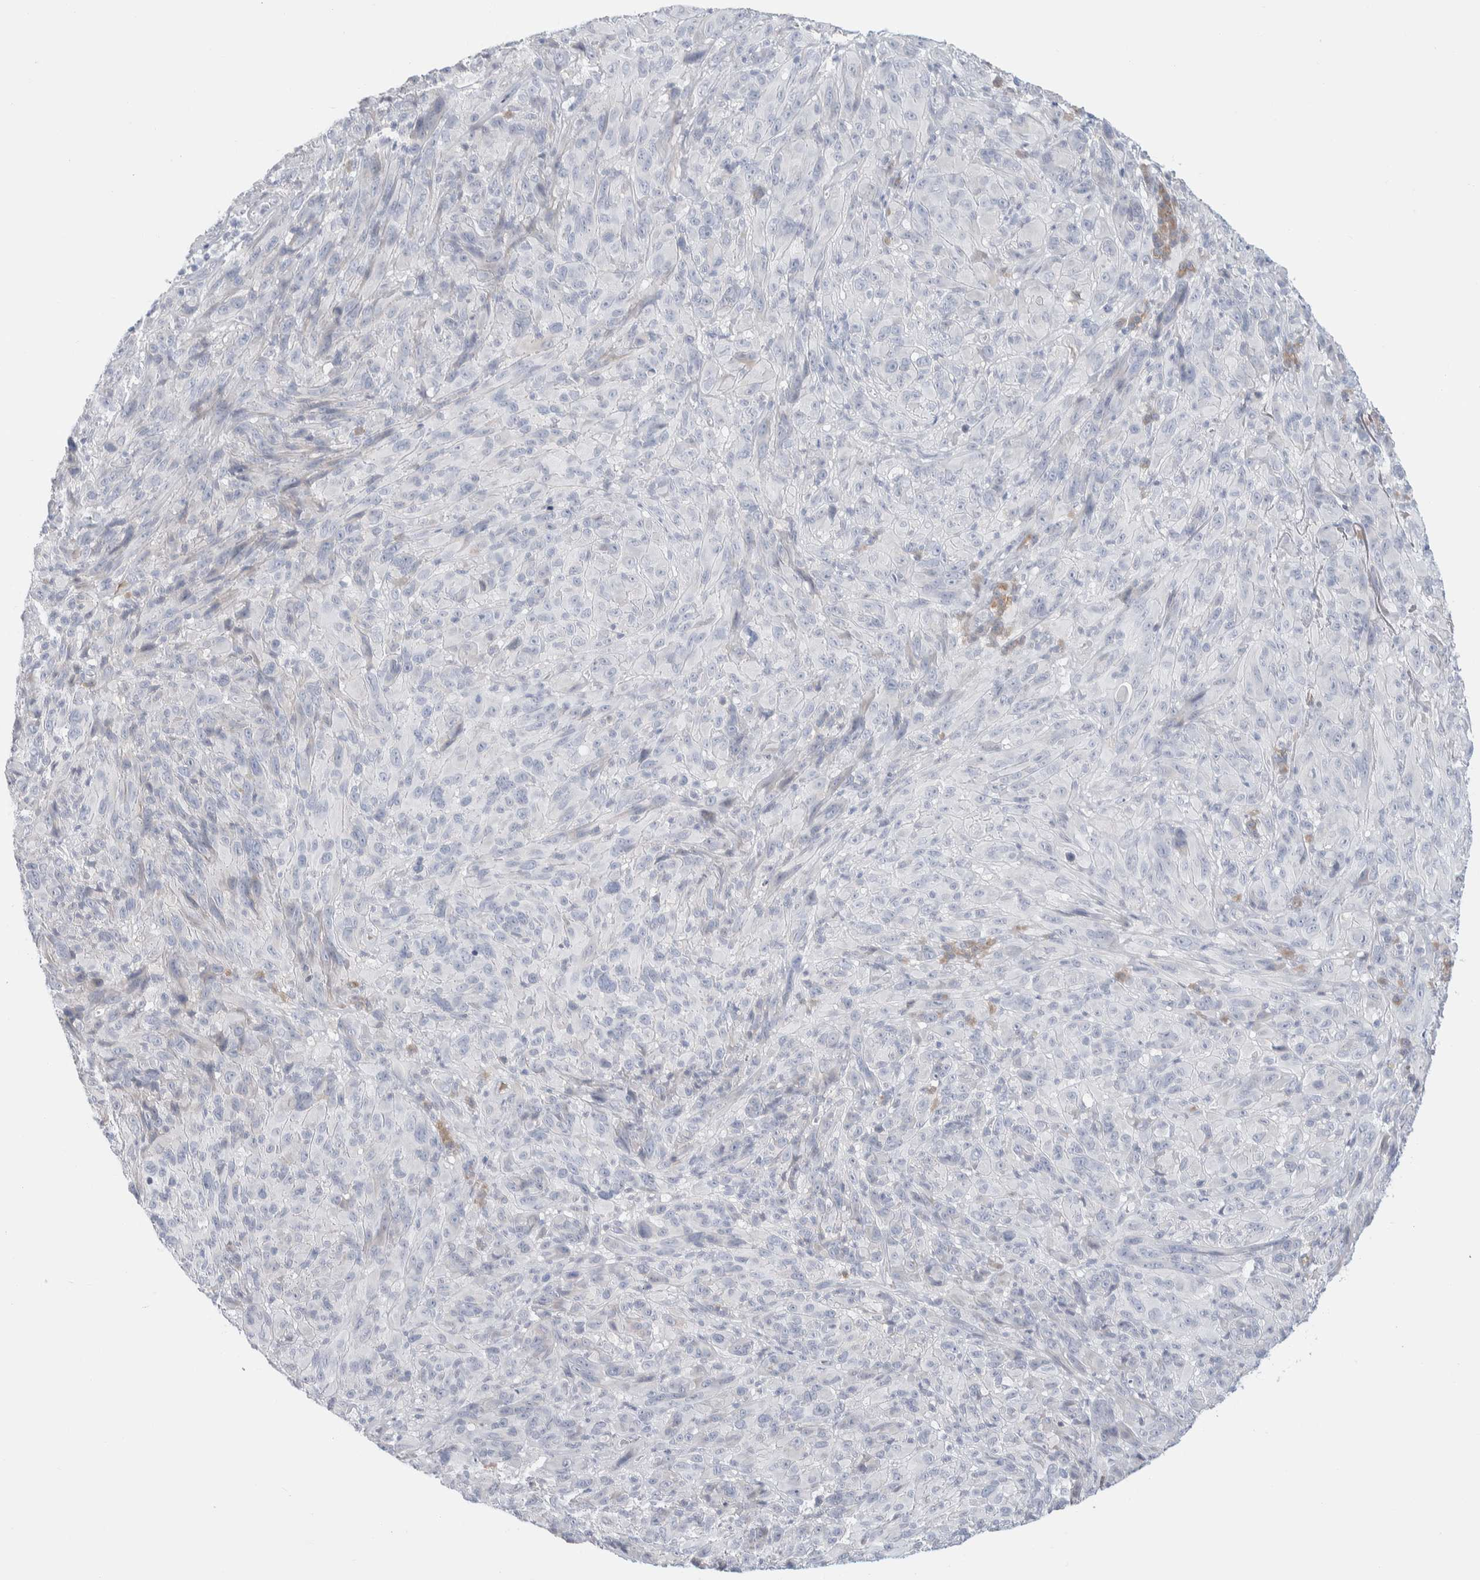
{"staining": {"intensity": "negative", "quantity": "none", "location": "none"}, "tissue": "melanoma", "cell_type": "Tumor cells", "image_type": "cancer", "snomed": [{"axis": "morphology", "description": "Malignant melanoma, NOS"}, {"axis": "topography", "description": "Skin of head"}], "caption": "Immunohistochemistry (IHC) micrograph of melanoma stained for a protein (brown), which displays no positivity in tumor cells.", "gene": "RUSF1", "patient": {"sex": "male", "age": 96}}